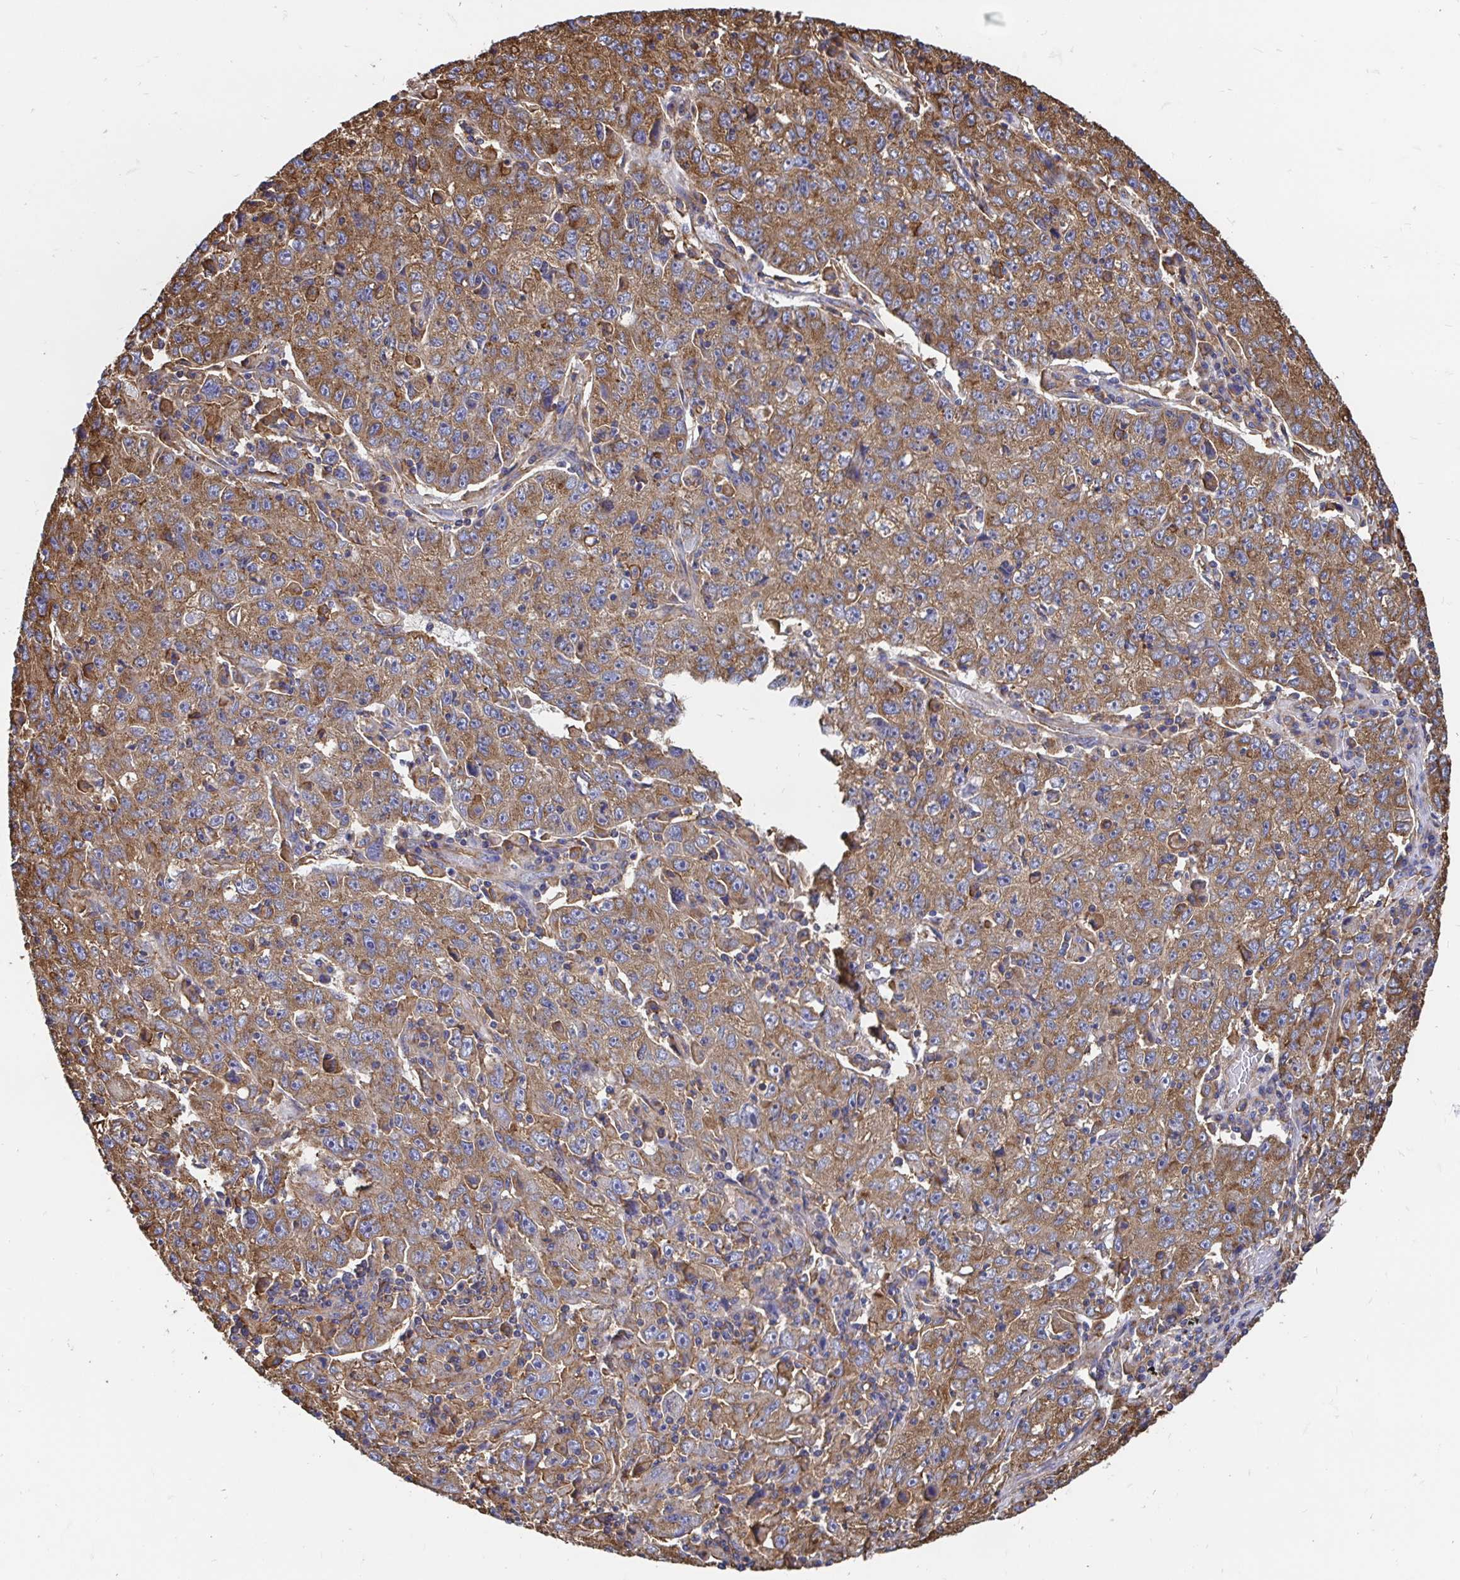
{"staining": {"intensity": "moderate", "quantity": ">75%", "location": "cytoplasmic/membranous"}, "tissue": "lung cancer", "cell_type": "Tumor cells", "image_type": "cancer", "snomed": [{"axis": "morphology", "description": "Normal morphology"}, {"axis": "morphology", "description": "Adenocarcinoma, NOS"}, {"axis": "topography", "description": "Lymph node"}, {"axis": "topography", "description": "Lung"}], "caption": "Human lung adenocarcinoma stained for a protein (brown) reveals moderate cytoplasmic/membranous positive positivity in about >75% of tumor cells.", "gene": "CLTC", "patient": {"sex": "female", "age": 57}}